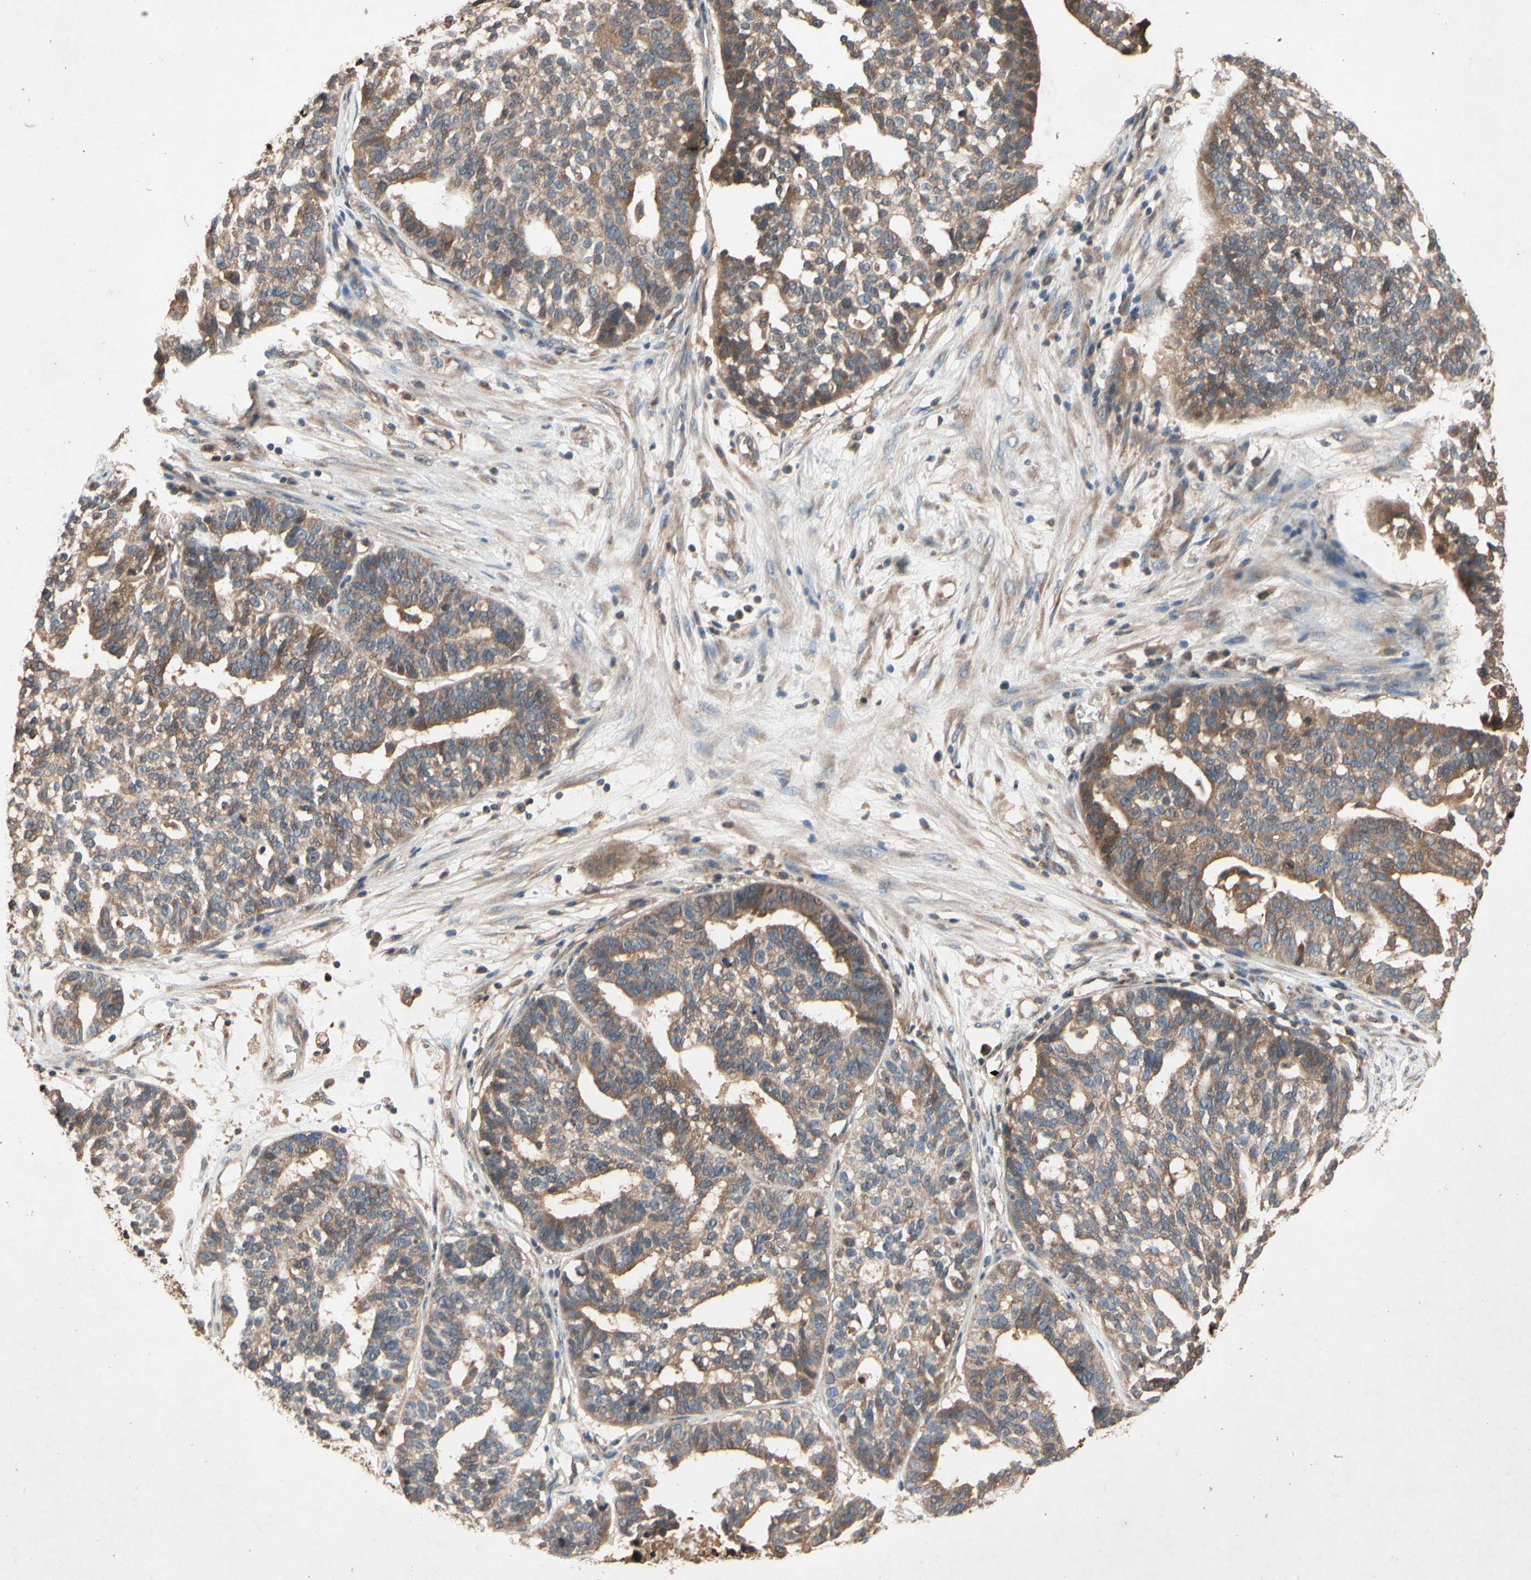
{"staining": {"intensity": "moderate", "quantity": ">75%", "location": "cytoplasmic/membranous"}, "tissue": "ovarian cancer", "cell_type": "Tumor cells", "image_type": "cancer", "snomed": [{"axis": "morphology", "description": "Cystadenocarcinoma, serous, NOS"}, {"axis": "topography", "description": "Ovary"}], "caption": "Brown immunohistochemical staining in ovarian serous cystadenocarcinoma displays moderate cytoplasmic/membranous expression in approximately >75% of tumor cells.", "gene": "PRDX4", "patient": {"sex": "female", "age": 59}}